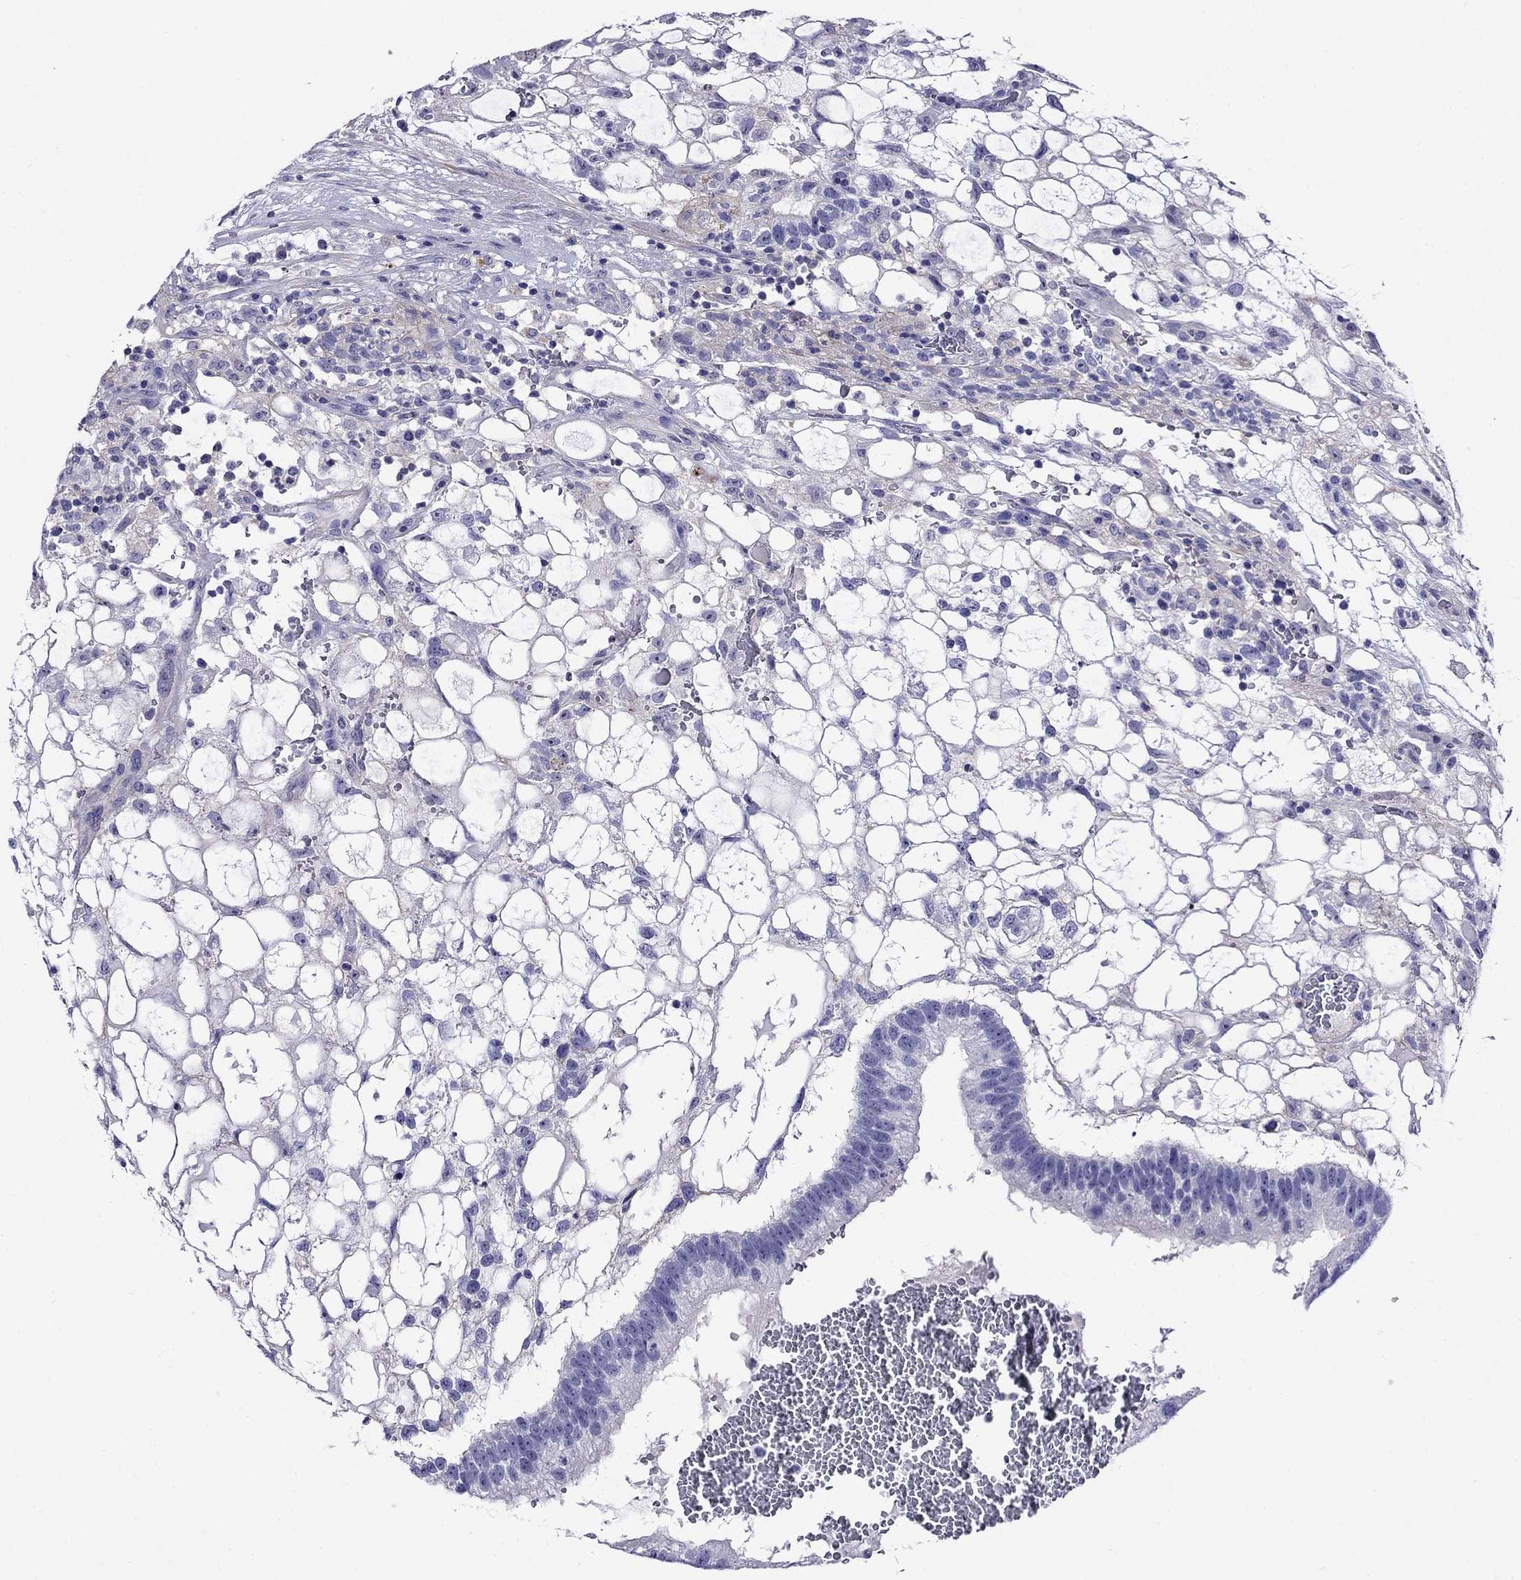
{"staining": {"intensity": "negative", "quantity": "none", "location": "none"}, "tissue": "testis cancer", "cell_type": "Tumor cells", "image_type": "cancer", "snomed": [{"axis": "morphology", "description": "Normal tissue, NOS"}, {"axis": "morphology", "description": "Carcinoma, Embryonal, NOS"}, {"axis": "topography", "description": "Testis"}, {"axis": "topography", "description": "Epididymis"}], "caption": "An IHC histopathology image of embryonal carcinoma (testis) is shown. There is no staining in tumor cells of embryonal carcinoma (testis).", "gene": "SCG2", "patient": {"sex": "male", "age": 32}}